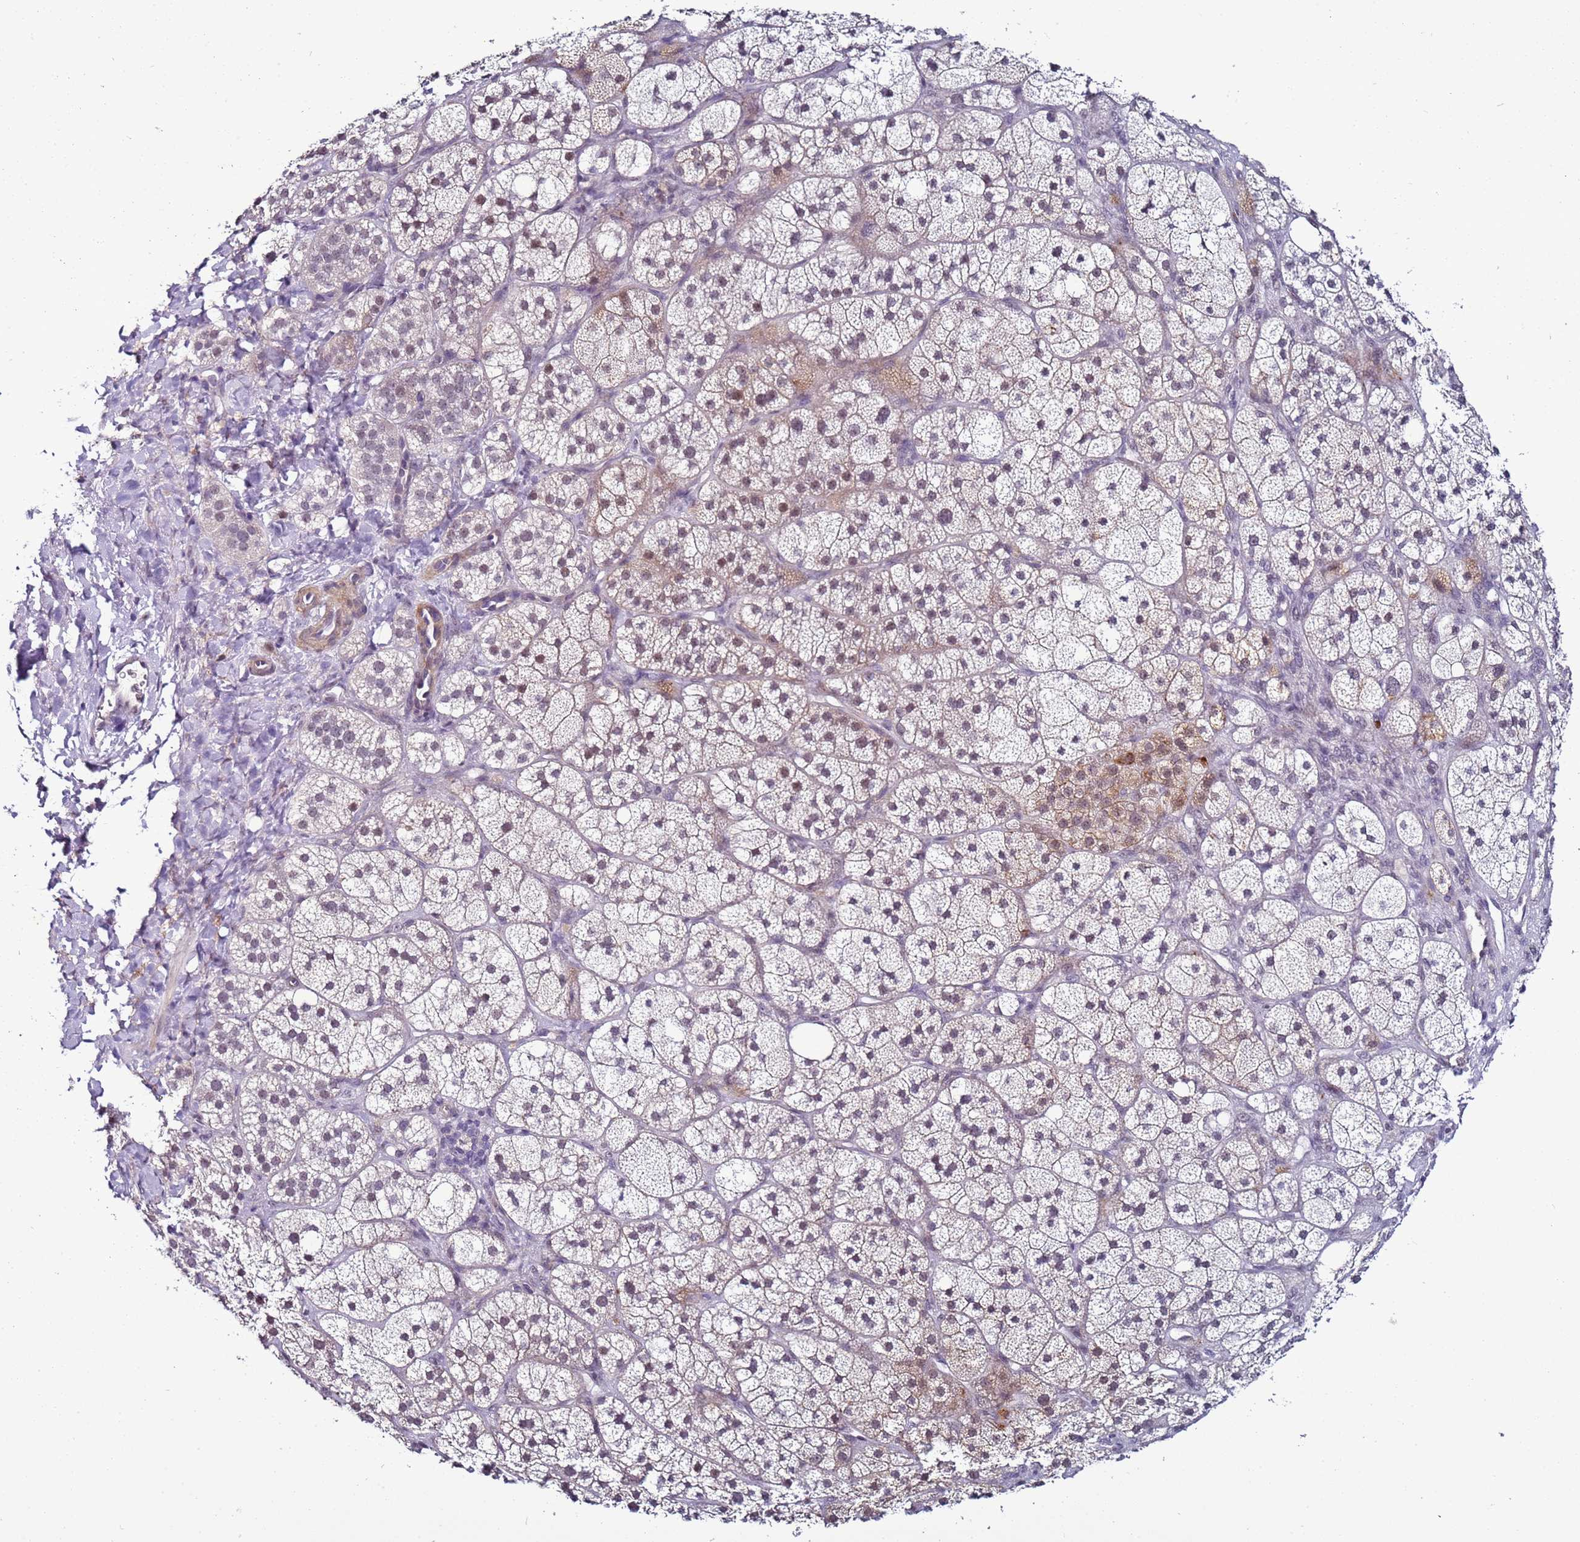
{"staining": {"intensity": "weak", "quantity": "25%-75%", "location": "cytoplasmic/membranous,nuclear"}, "tissue": "adrenal gland", "cell_type": "Glandular cells", "image_type": "normal", "snomed": [{"axis": "morphology", "description": "Normal tissue, NOS"}, {"axis": "topography", "description": "Adrenal gland"}], "caption": "Weak cytoplasmic/membranous,nuclear positivity for a protein is present in approximately 25%-75% of glandular cells of normal adrenal gland using IHC.", "gene": "PSMA7", "patient": {"sex": "male", "age": 61}}